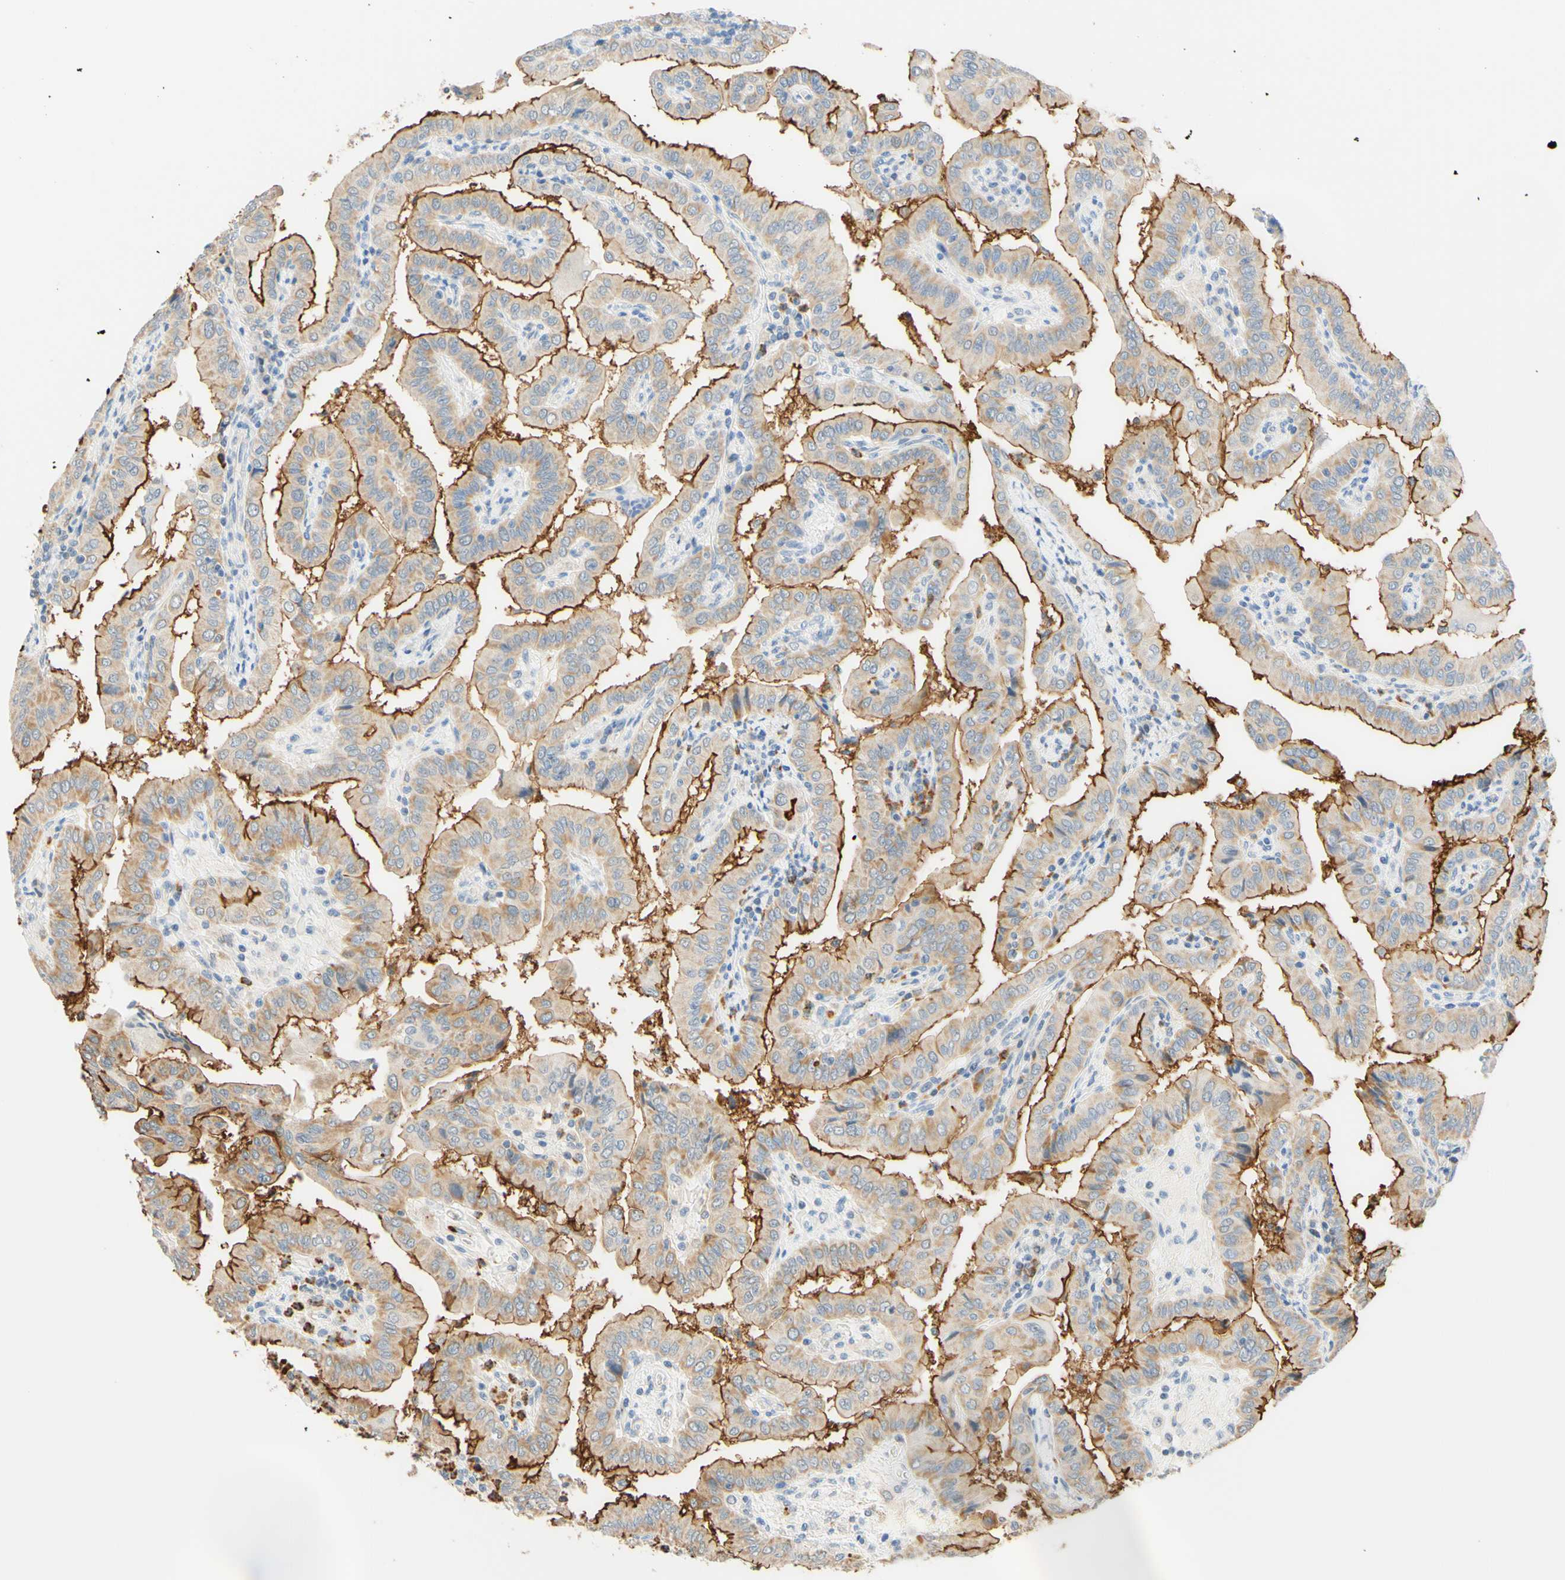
{"staining": {"intensity": "moderate", "quantity": "25%-75%", "location": "cytoplasmic/membranous"}, "tissue": "thyroid cancer", "cell_type": "Tumor cells", "image_type": "cancer", "snomed": [{"axis": "morphology", "description": "Papillary adenocarcinoma, NOS"}, {"axis": "topography", "description": "Thyroid gland"}], "caption": "Immunohistochemical staining of human thyroid cancer (papillary adenocarcinoma) demonstrates moderate cytoplasmic/membranous protein staining in approximately 25%-75% of tumor cells.", "gene": "TREM2", "patient": {"sex": "male", "age": 33}}